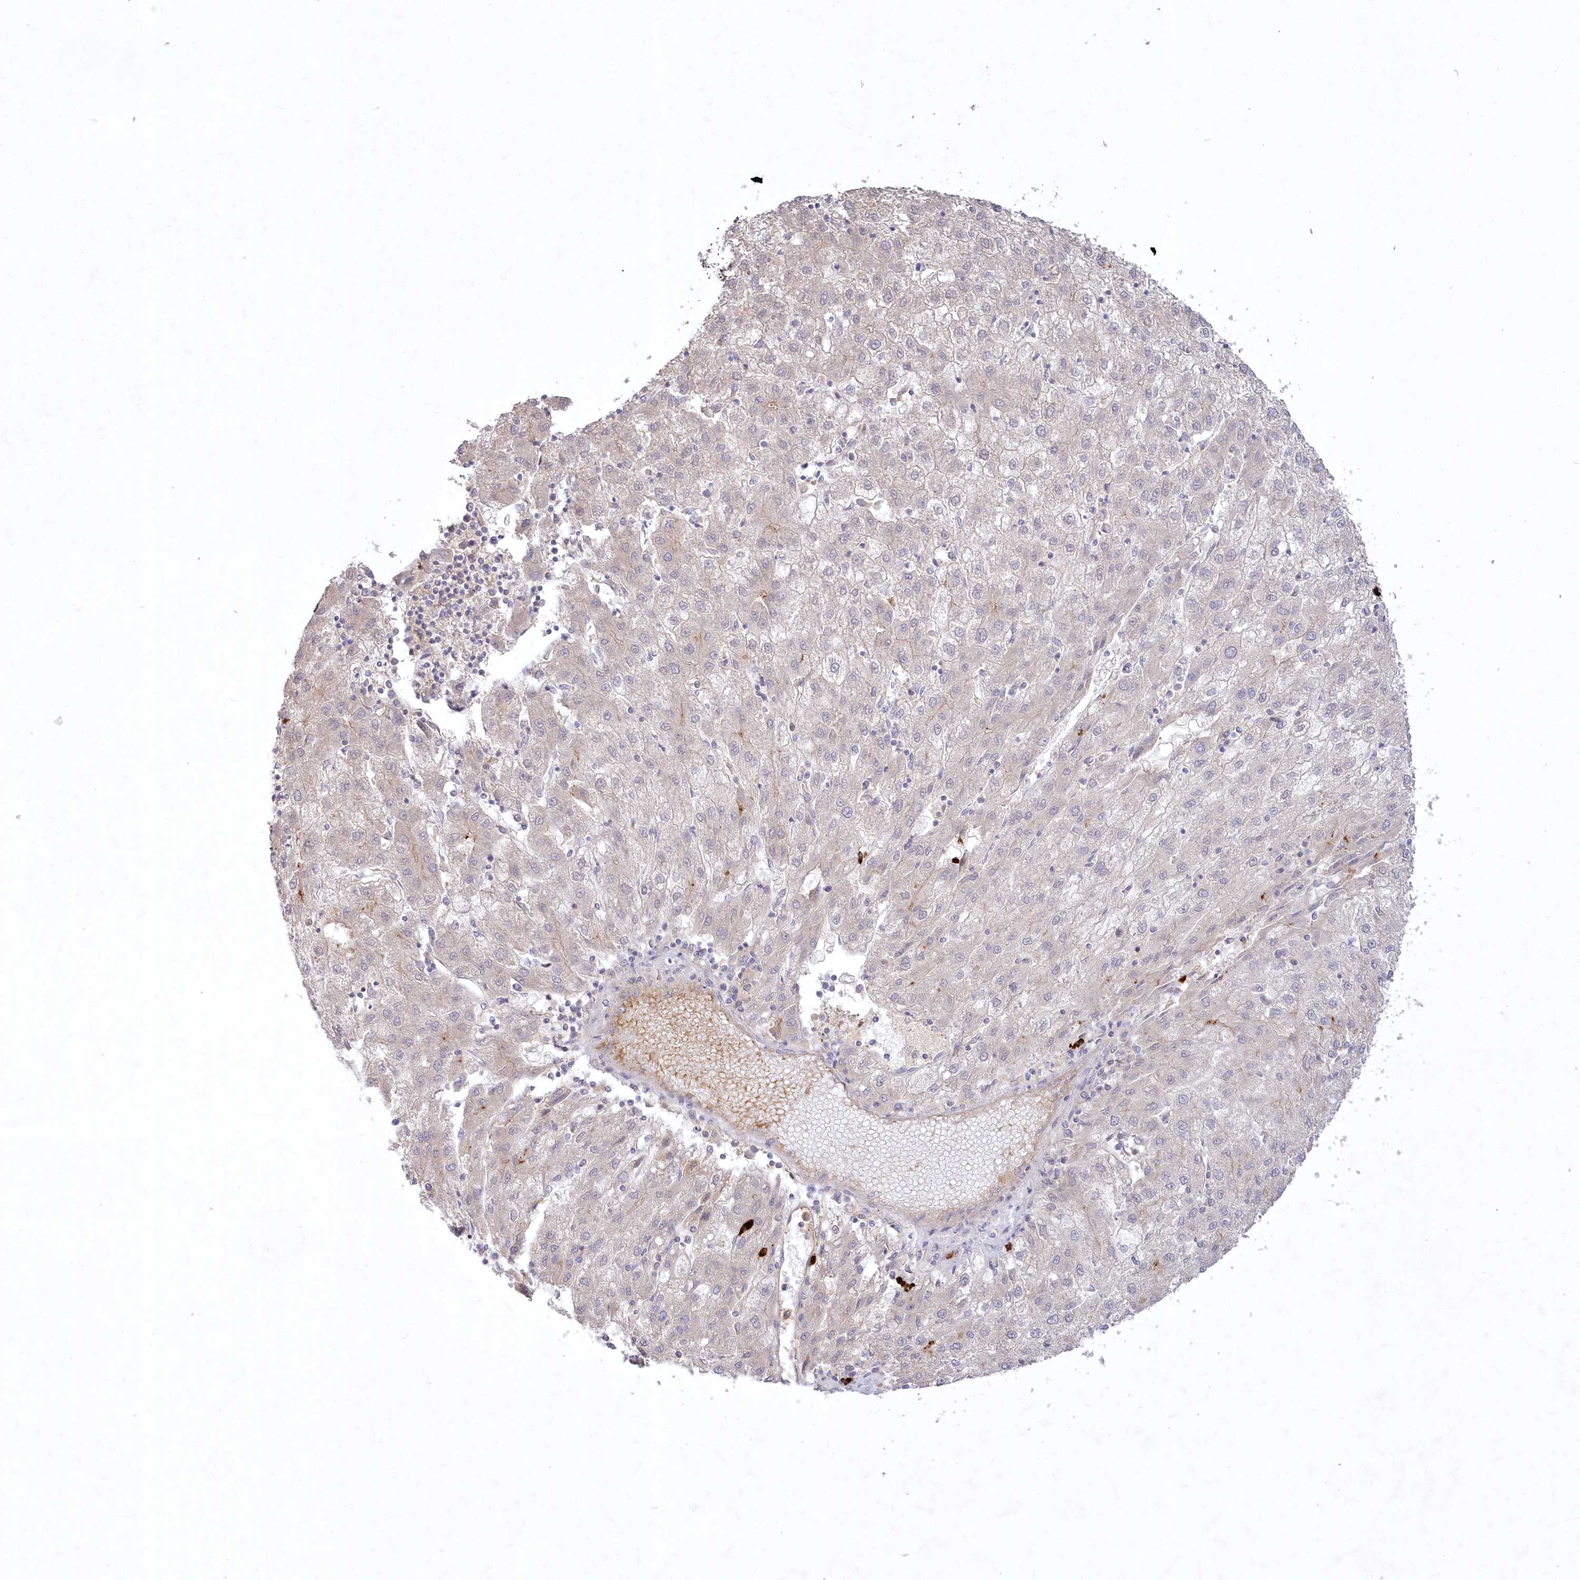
{"staining": {"intensity": "negative", "quantity": "none", "location": "none"}, "tissue": "liver cancer", "cell_type": "Tumor cells", "image_type": "cancer", "snomed": [{"axis": "morphology", "description": "Carcinoma, Hepatocellular, NOS"}, {"axis": "topography", "description": "Liver"}], "caption": "A micrograph of human liver cancer (hepatocellular carcinoma) is negative for staining in tumor cells.", "gene": "WBP1L", "patient": {"sex": "male", "age": 72}}